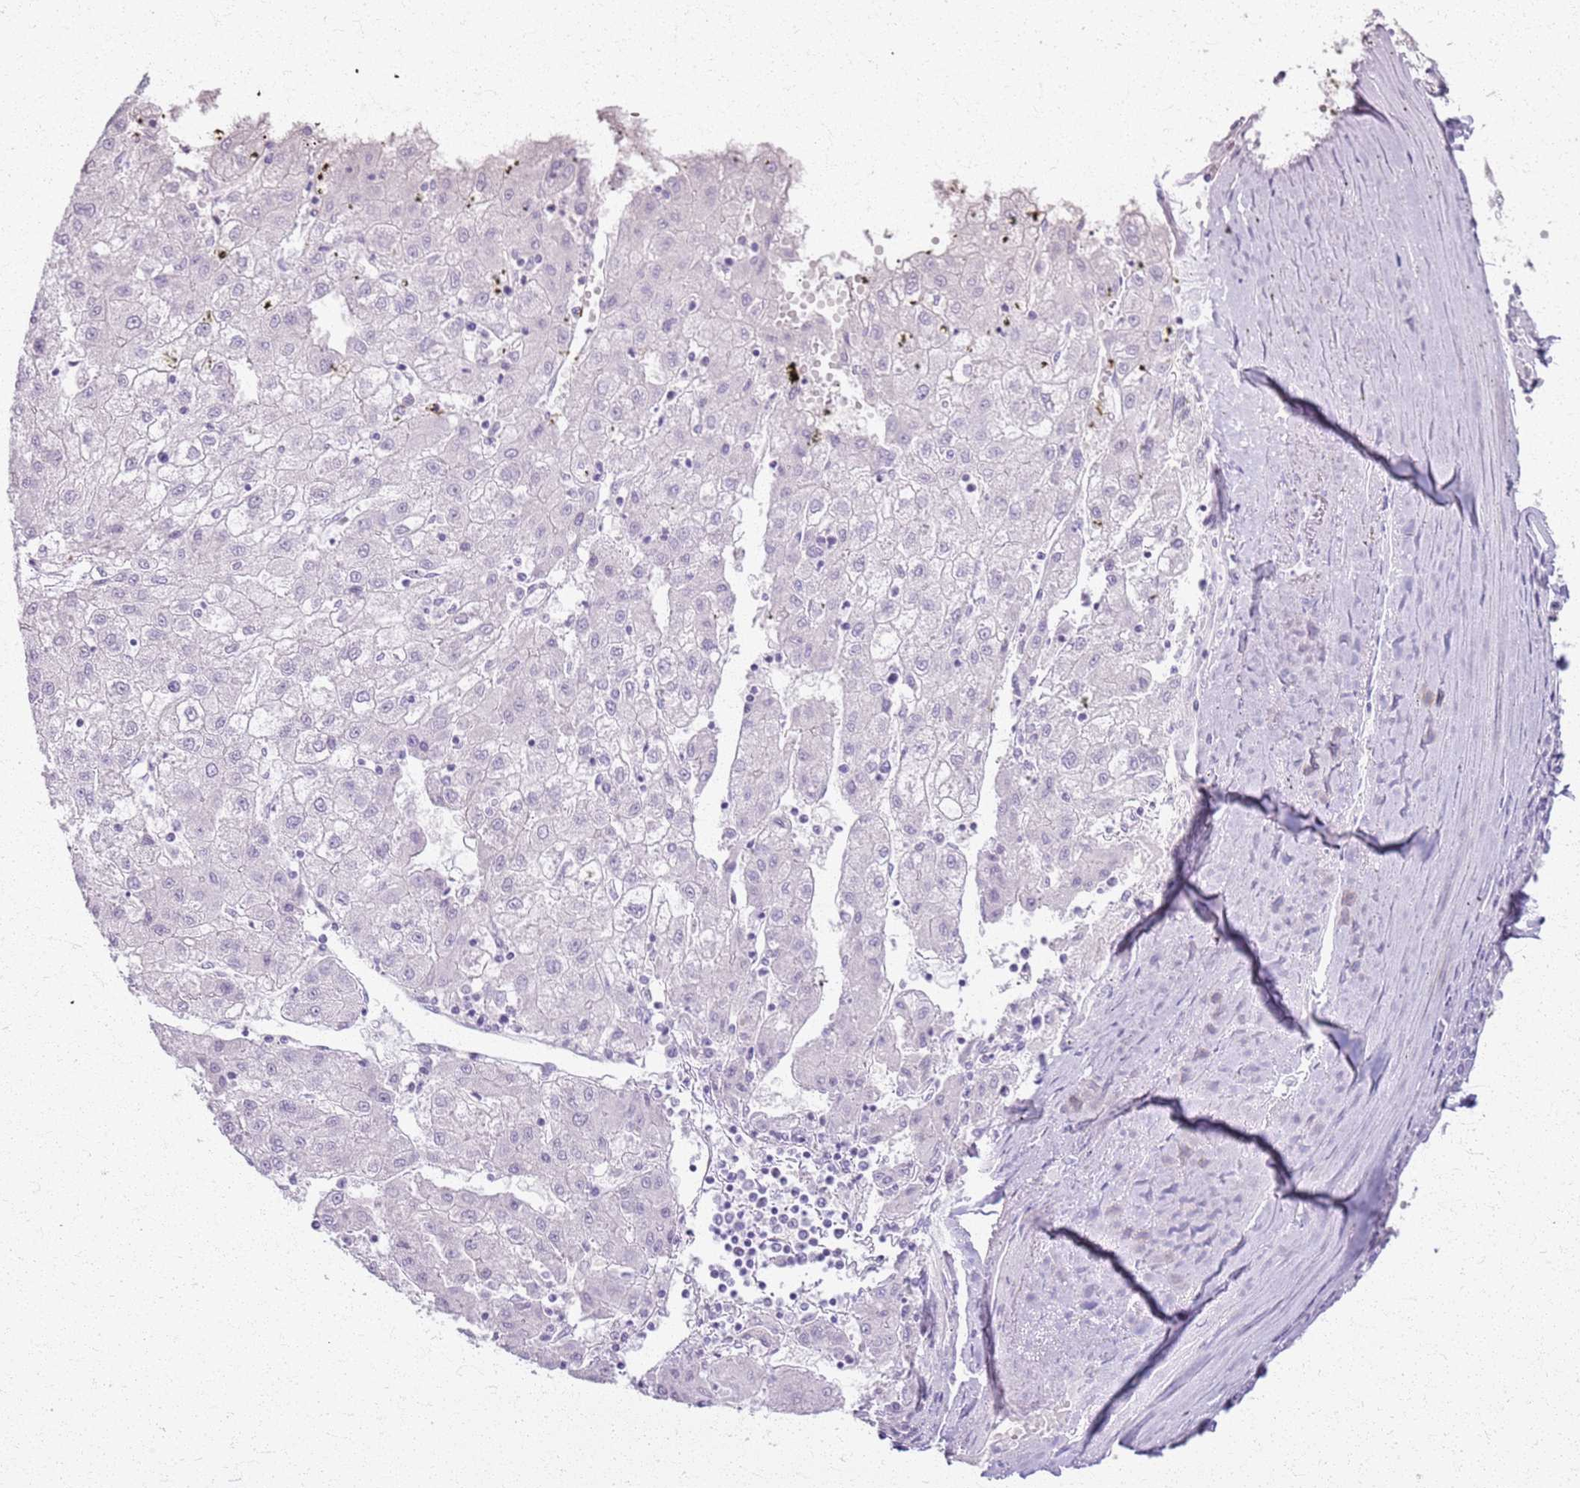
{"staining": {"intensity": "negative", "quantity": "none", "location": "none"}, "tissue": "liver cancer", "cell_type": "Tumor cells", "image_type": "cancer", "snomed": [{"axis": "morphology", "description": "Carcinoma, Hepatocellular, NOS"}, {"axis": "topography", "description": "Liver"}], "caption": "A micrograph of human liver cancer (hepatocellular carcinoma) is negative for staining in tumor cells. The staining was performed using DAB to visualize the protein expression in brown, while the nuclei were stained in blue with hematoxylin (Magnification: 20x).", "gene": "CSRP3", "patient": {"sex": "male", "age": 72}}